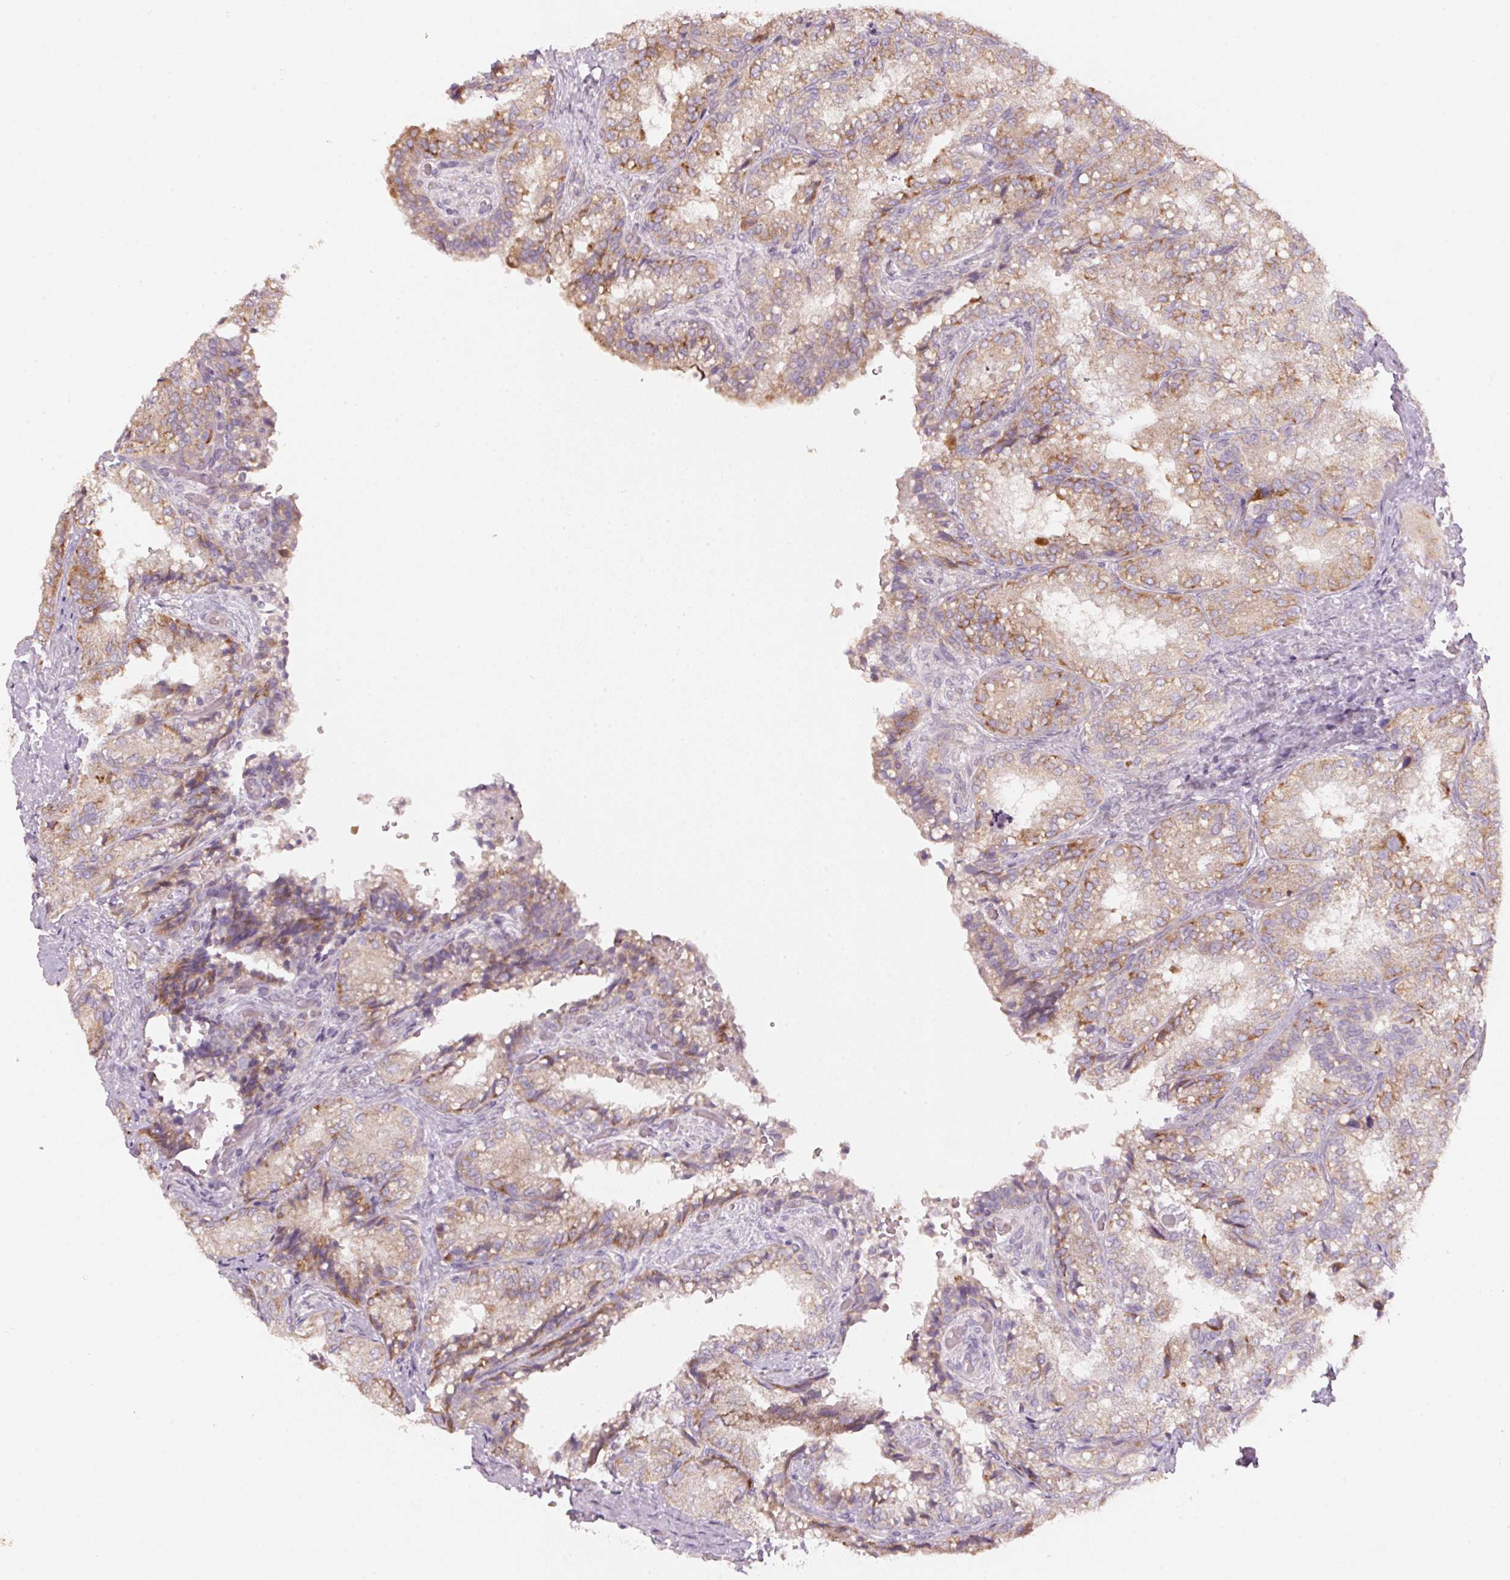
{"staining": {"intensity": "moderate", "quantity": "25%-75%", "location": "cytoplasmic/membranous"}, "tissue": "seminal vesicle", "cell_type": "Glandular cells", "image_type": "normal", "snomed": [{"axis": "morphology", "description": "Normal tissue, NOS"}, {"axis": "topography", "description": "Seminal veicle"}], "caption": "A brown stain shows moderate cytoplasmic/membranous expression of a protein in glandular cells of normal seminal vesicle. The protein is shown in brown color, while the nuclei are stained blue.", "gene": "BLOC1S2", "patient": {"sex": "male", "age": 57}}